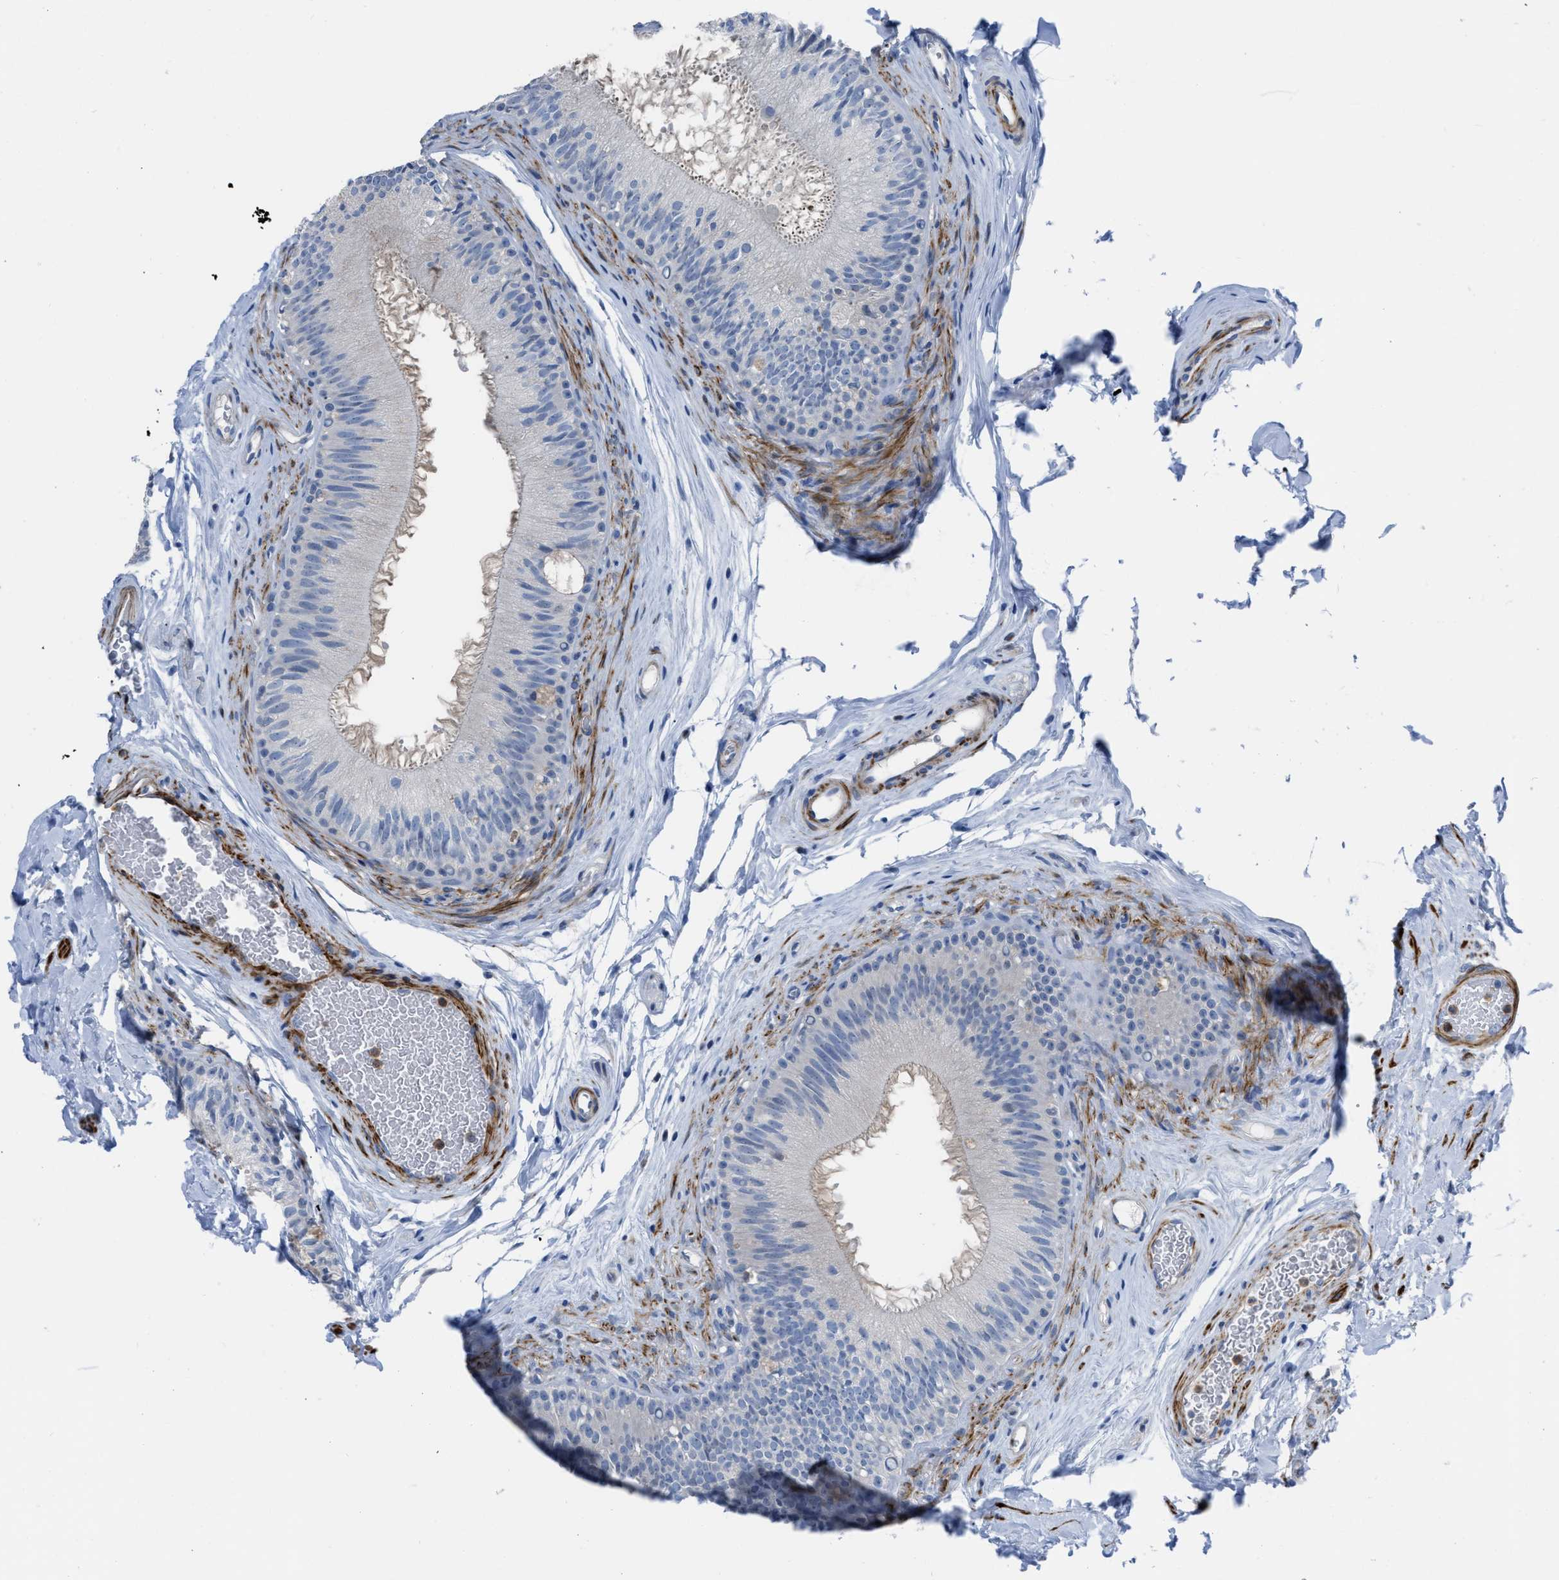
{"staining": {"intensity": "weak", "quantity": "<25%", "location": "nuclear"}, "tissue": "epididymis", "cell_type": "Glandular cells", "image_type": "normal", "snomed": [{"axis": "morphology", "description": "Normal tissue, NOS"}, {"axis": "topography", "description": "Testis"}, {"axis": "topography", "description": "Epididymis"}], "caption": "An immunohistochemistry micrograph of normal epididymis is shown. There is no staining in glandular cells of epididymis. The staining is performed using DAB (3,3'-diaminobenzidine) brown chromogen with nuclei counter-stained in using hematoxylin.", "gene": "PRMT2", "patient": {"sex": "male", "age": 36}}